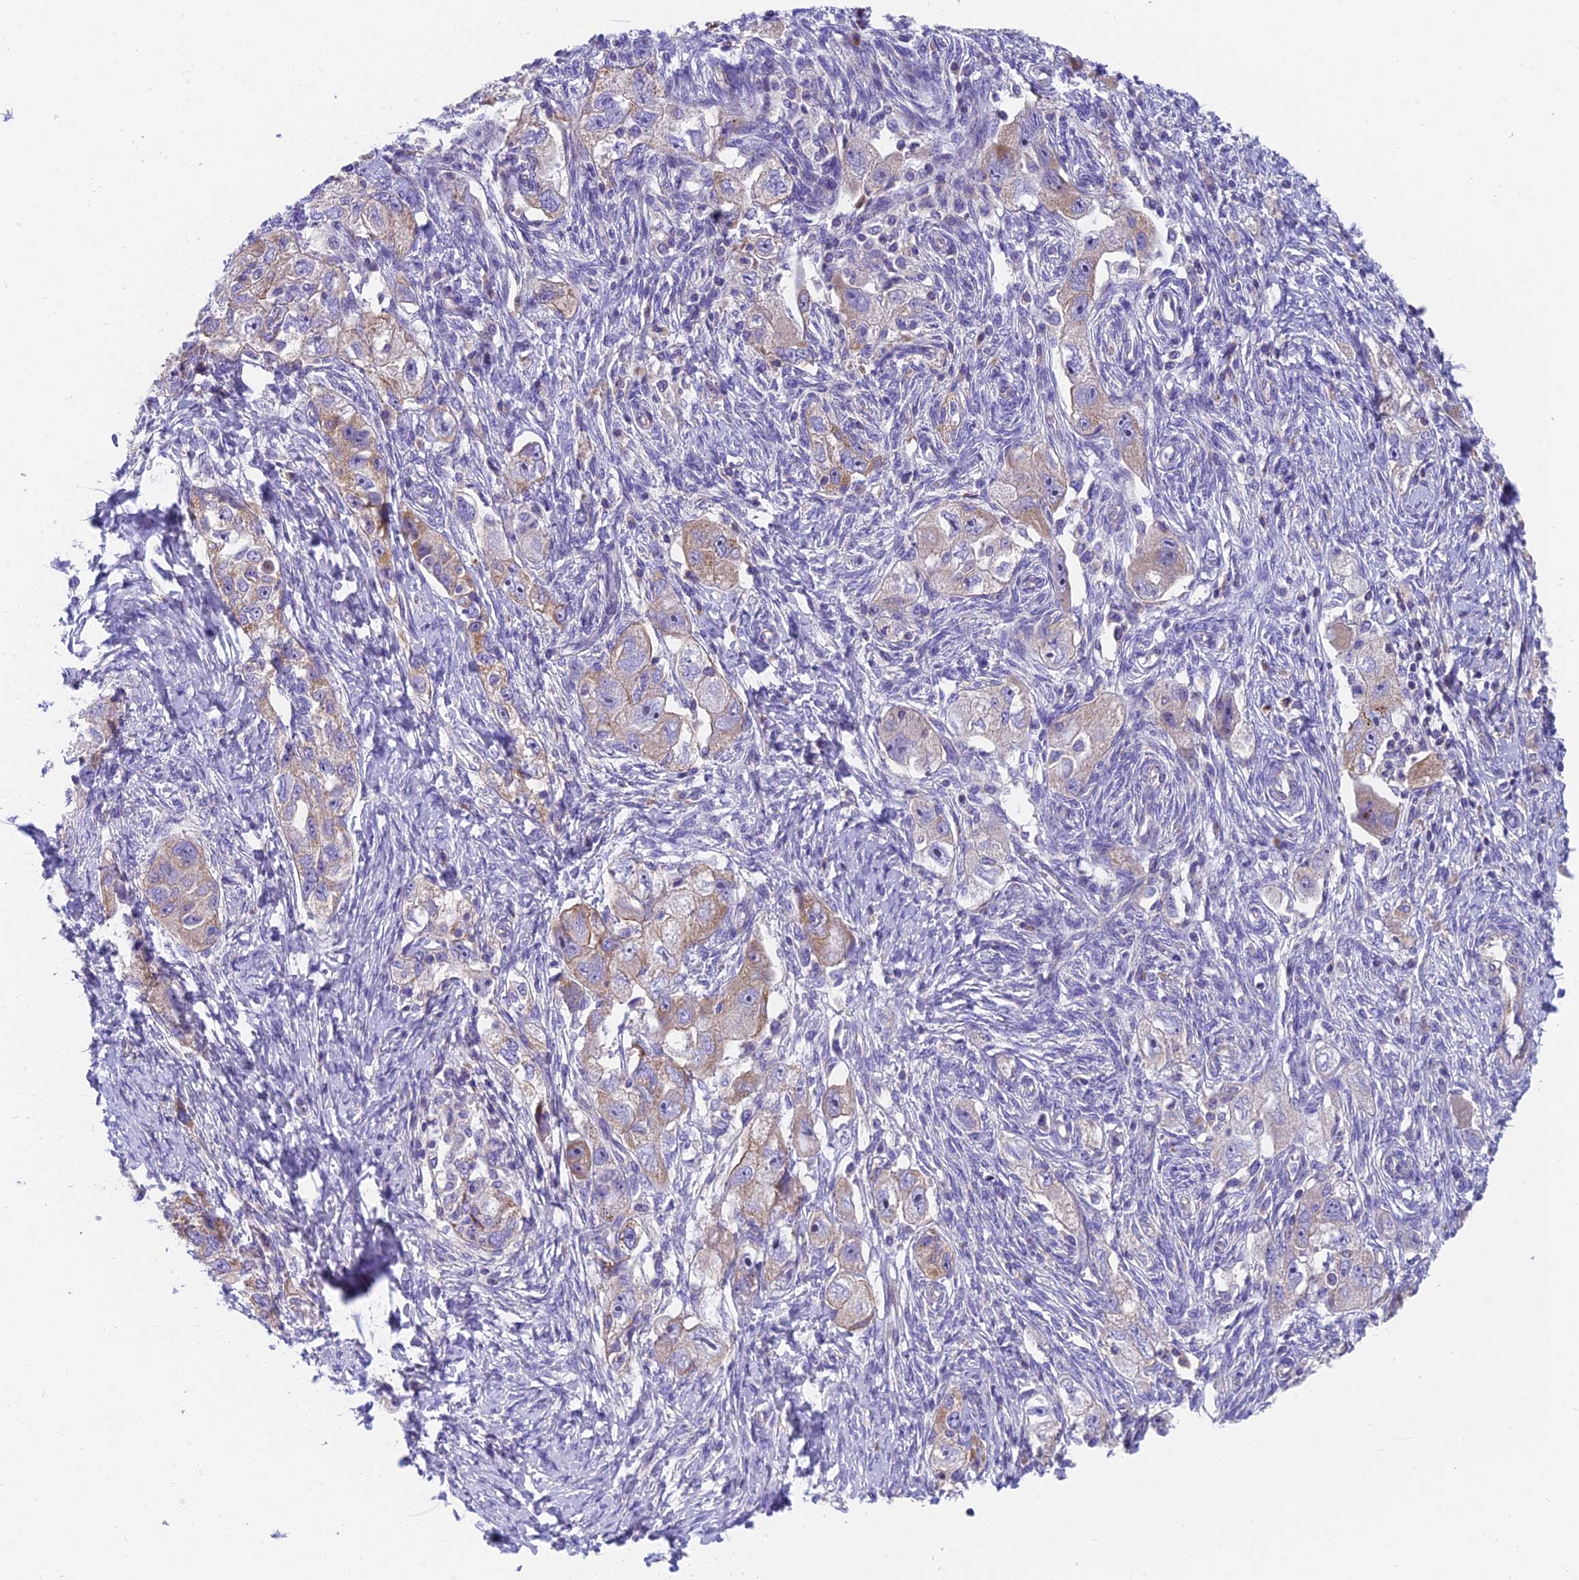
{"staining": {"intensity": "moderate", "quantity": "25%-75%", "location": "cytoplasmic/membranous"}, "tissue": "ovarian cancer", "cell_type": "Tumor cells", "image_type": "cancer", "snomed": [{"axis": "morphology", "description": "Carcinoma, NOS"}, {"axis": "morphology", "description": "Cystadenocarcinoma, serous, NOS"}, {"axis": "topography", "description": "Ovary"}], "caption": "A micrograph of human ovarian cancer (carcinoma) stained for a protein shows moderate cytoplasmic/membranous brown staining in tumor cells.", "gene": "MVB12A", "patient": {"sex": "female", "age": 69}}